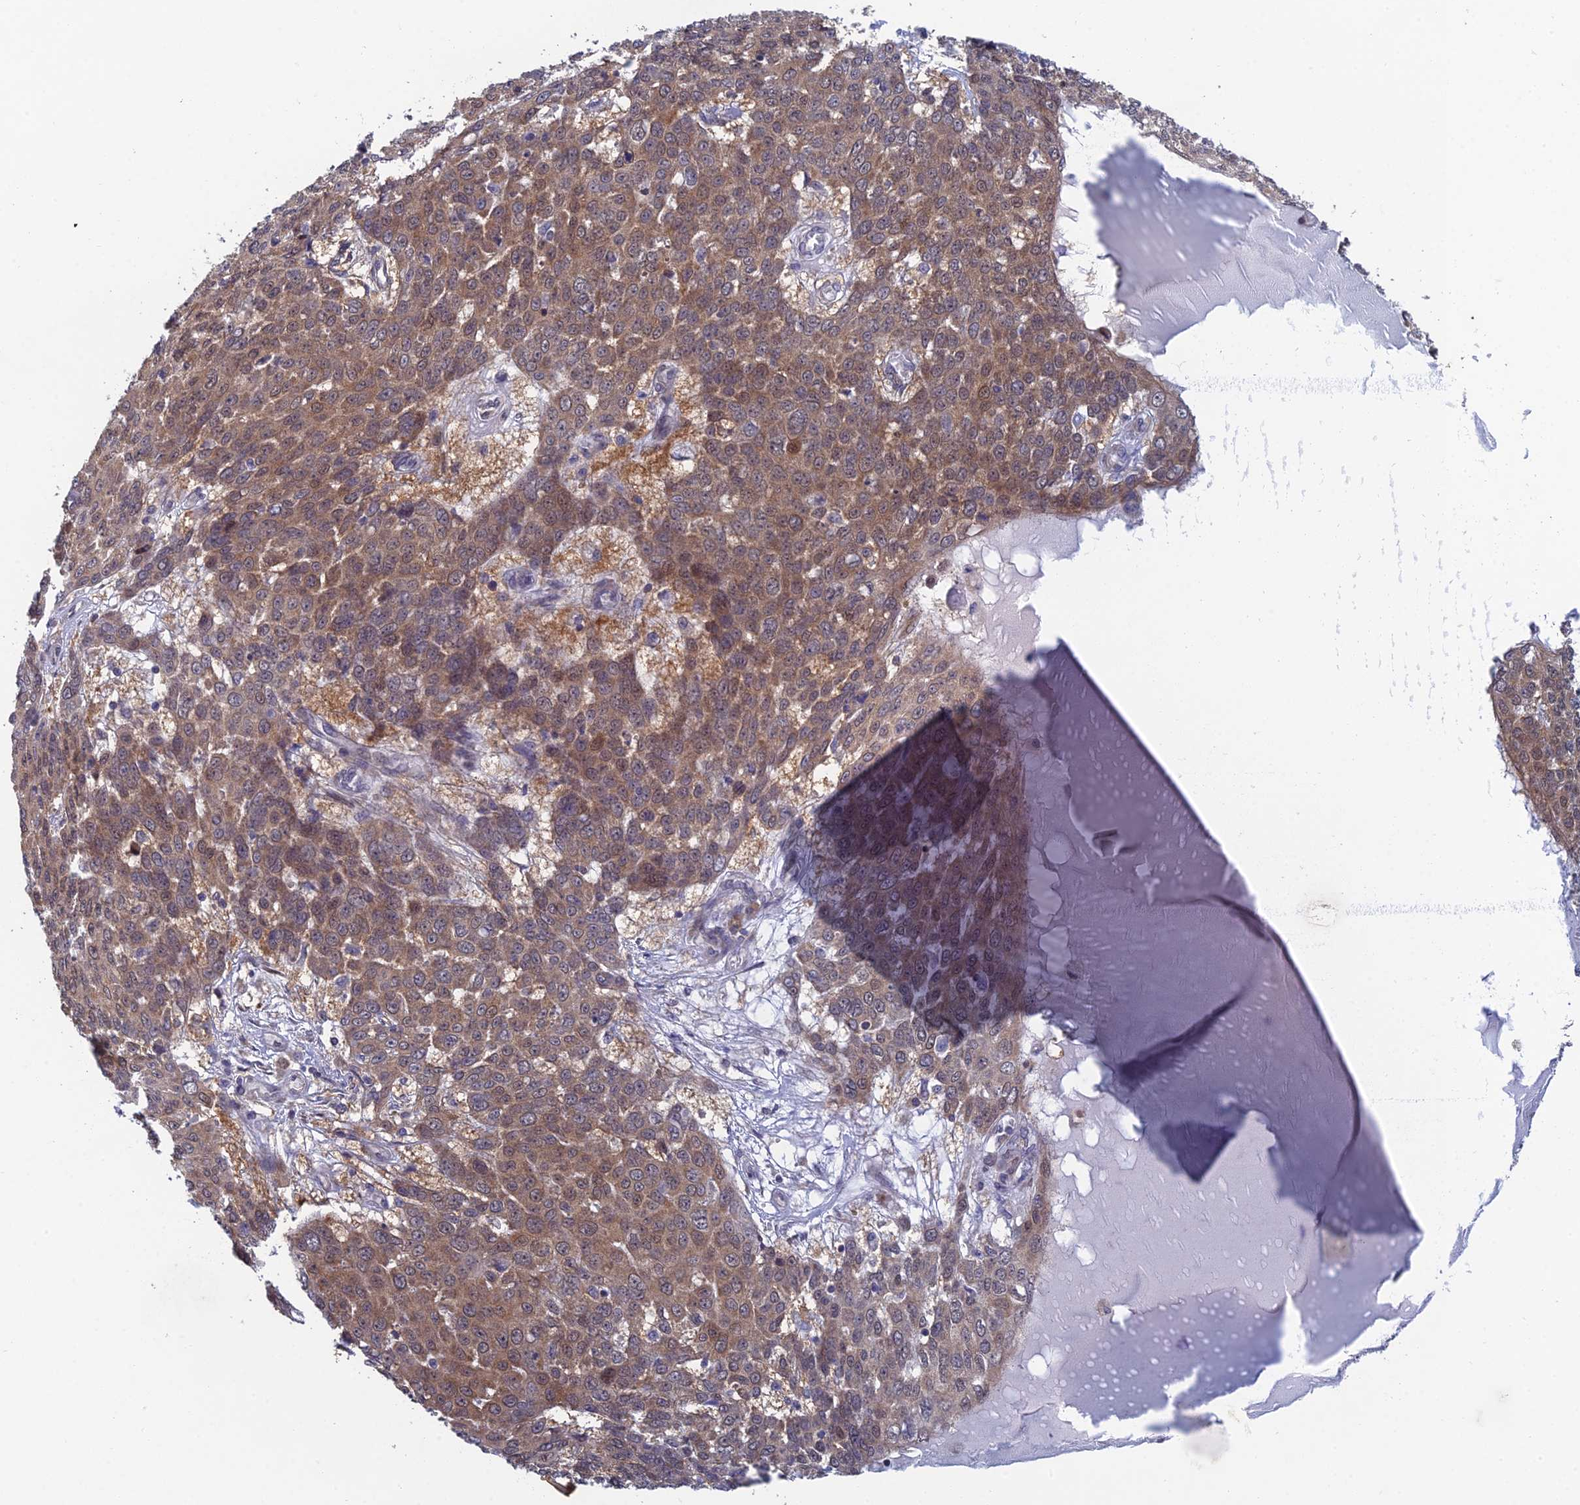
{"staining": {"intensity": "weak", "quantity": "25%-75%", "location": "cytoplasmic/membranous"}, "tissue": "skin cancer", "cell_type": "Tumor cells", "image_type": "cancer", "snomed": [{"axis": "morphology", "description": "Squamous cell carcinoma, NOS"}, {"axis": "topography", "description": "Skin"}], "caption": "Skin cancer stained for a protein (brown) exhibits weak cytoplasmic/membranous positive expression in about 25%-75% of tumor cells.", "gene": "SRA1", "patient": {"sex": "male", "age": 71}}